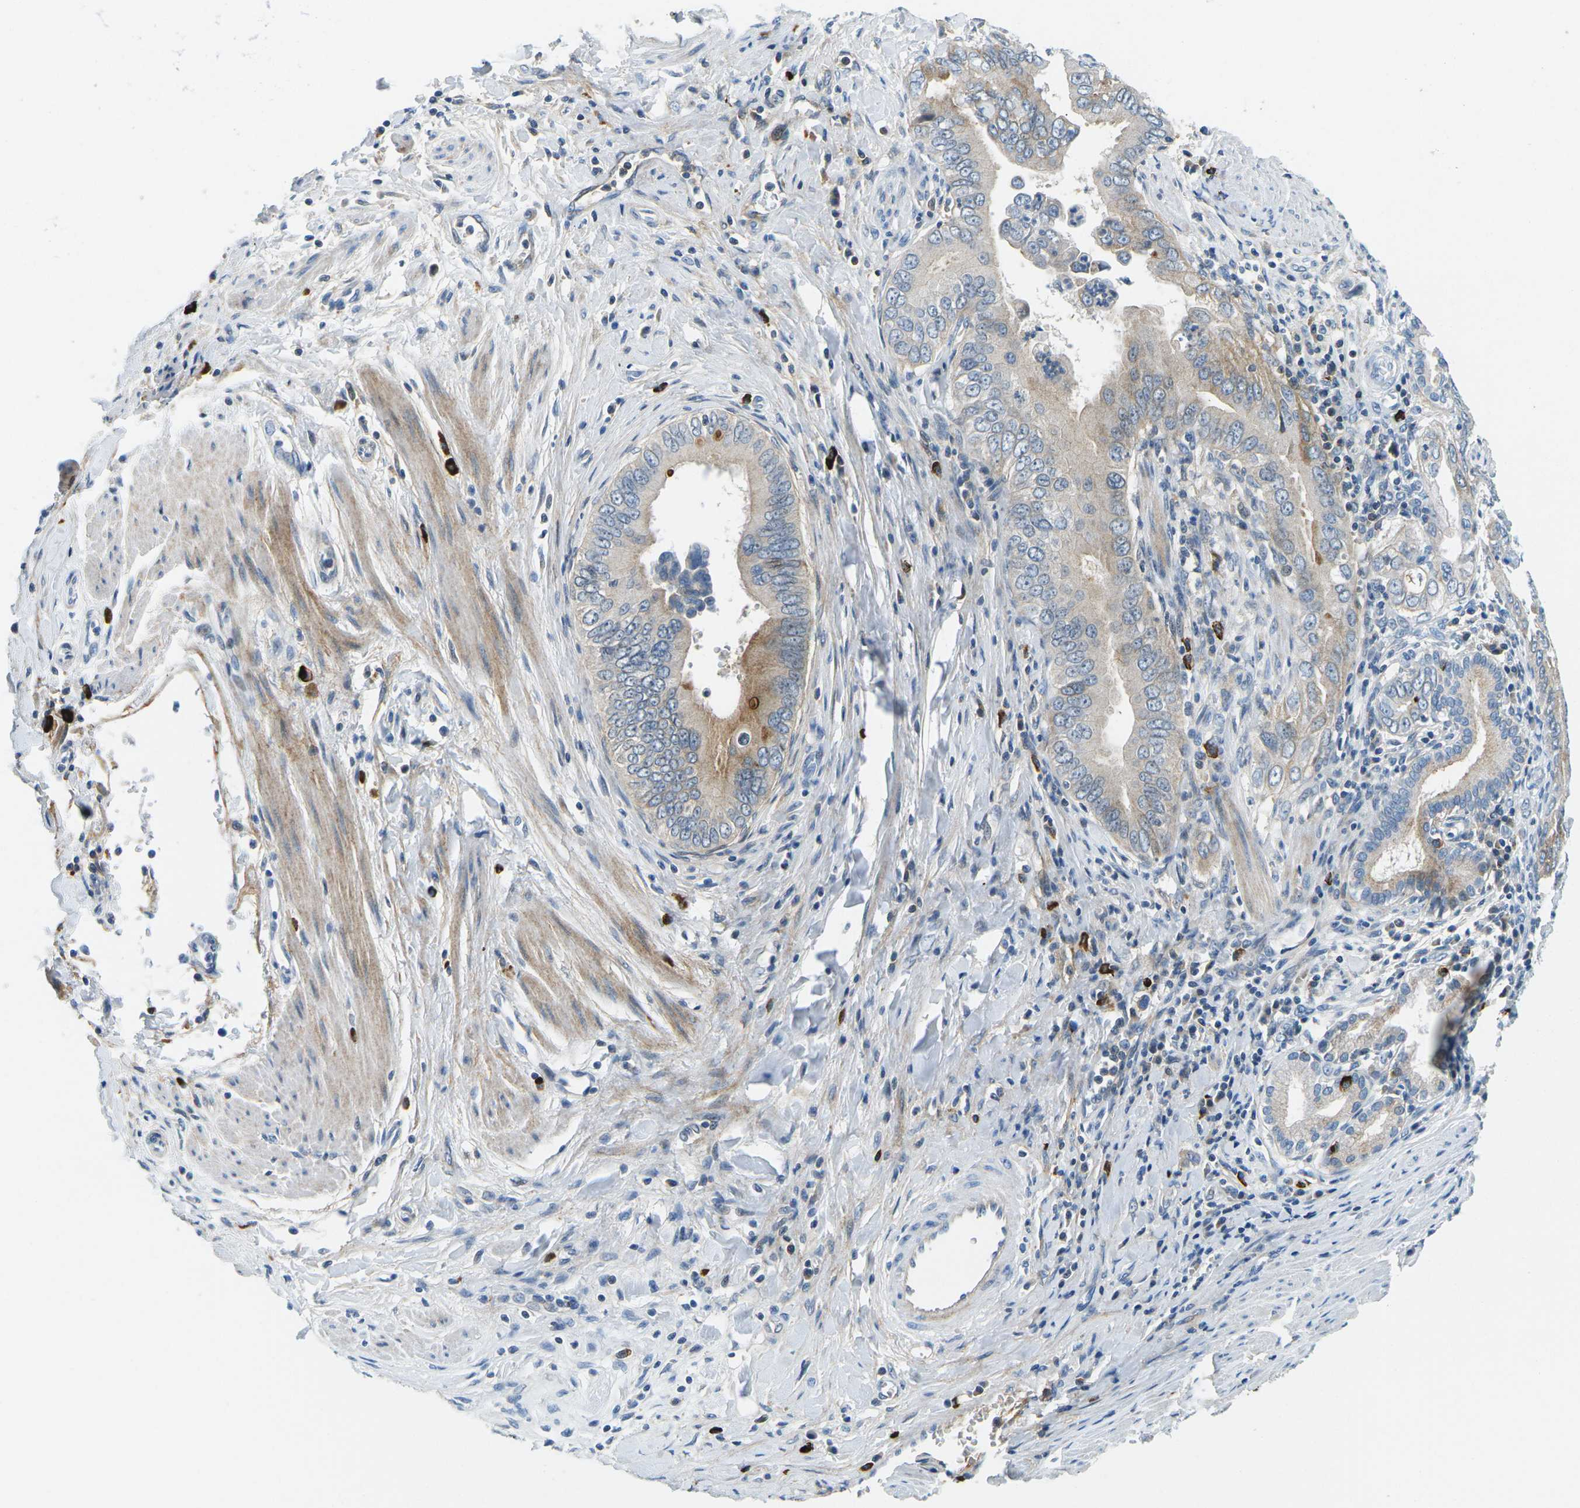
{"staining": {"intensity": "moderate", "quantity": "25%-75%", "location": "cytoplasmic/membranous"}, "tissue": "pancreatic cancer", "cell_type": "Tumor cells", "image_type": "cancer", "snomed": [{"axis": "morphology", "description": "Normal tissue, NOS"}, {"axis": "topography", "description": "Lymph node"}], "caption": "An immunohistochemistry (IHC) image of tumor tissue is shown. Protein staining in brown shows moderate cytoplasmic/membranous positivity in pancreatic cancer within tumor cells.", "gene": "CFB", "patient": {"sex": "male", "age": 50}}